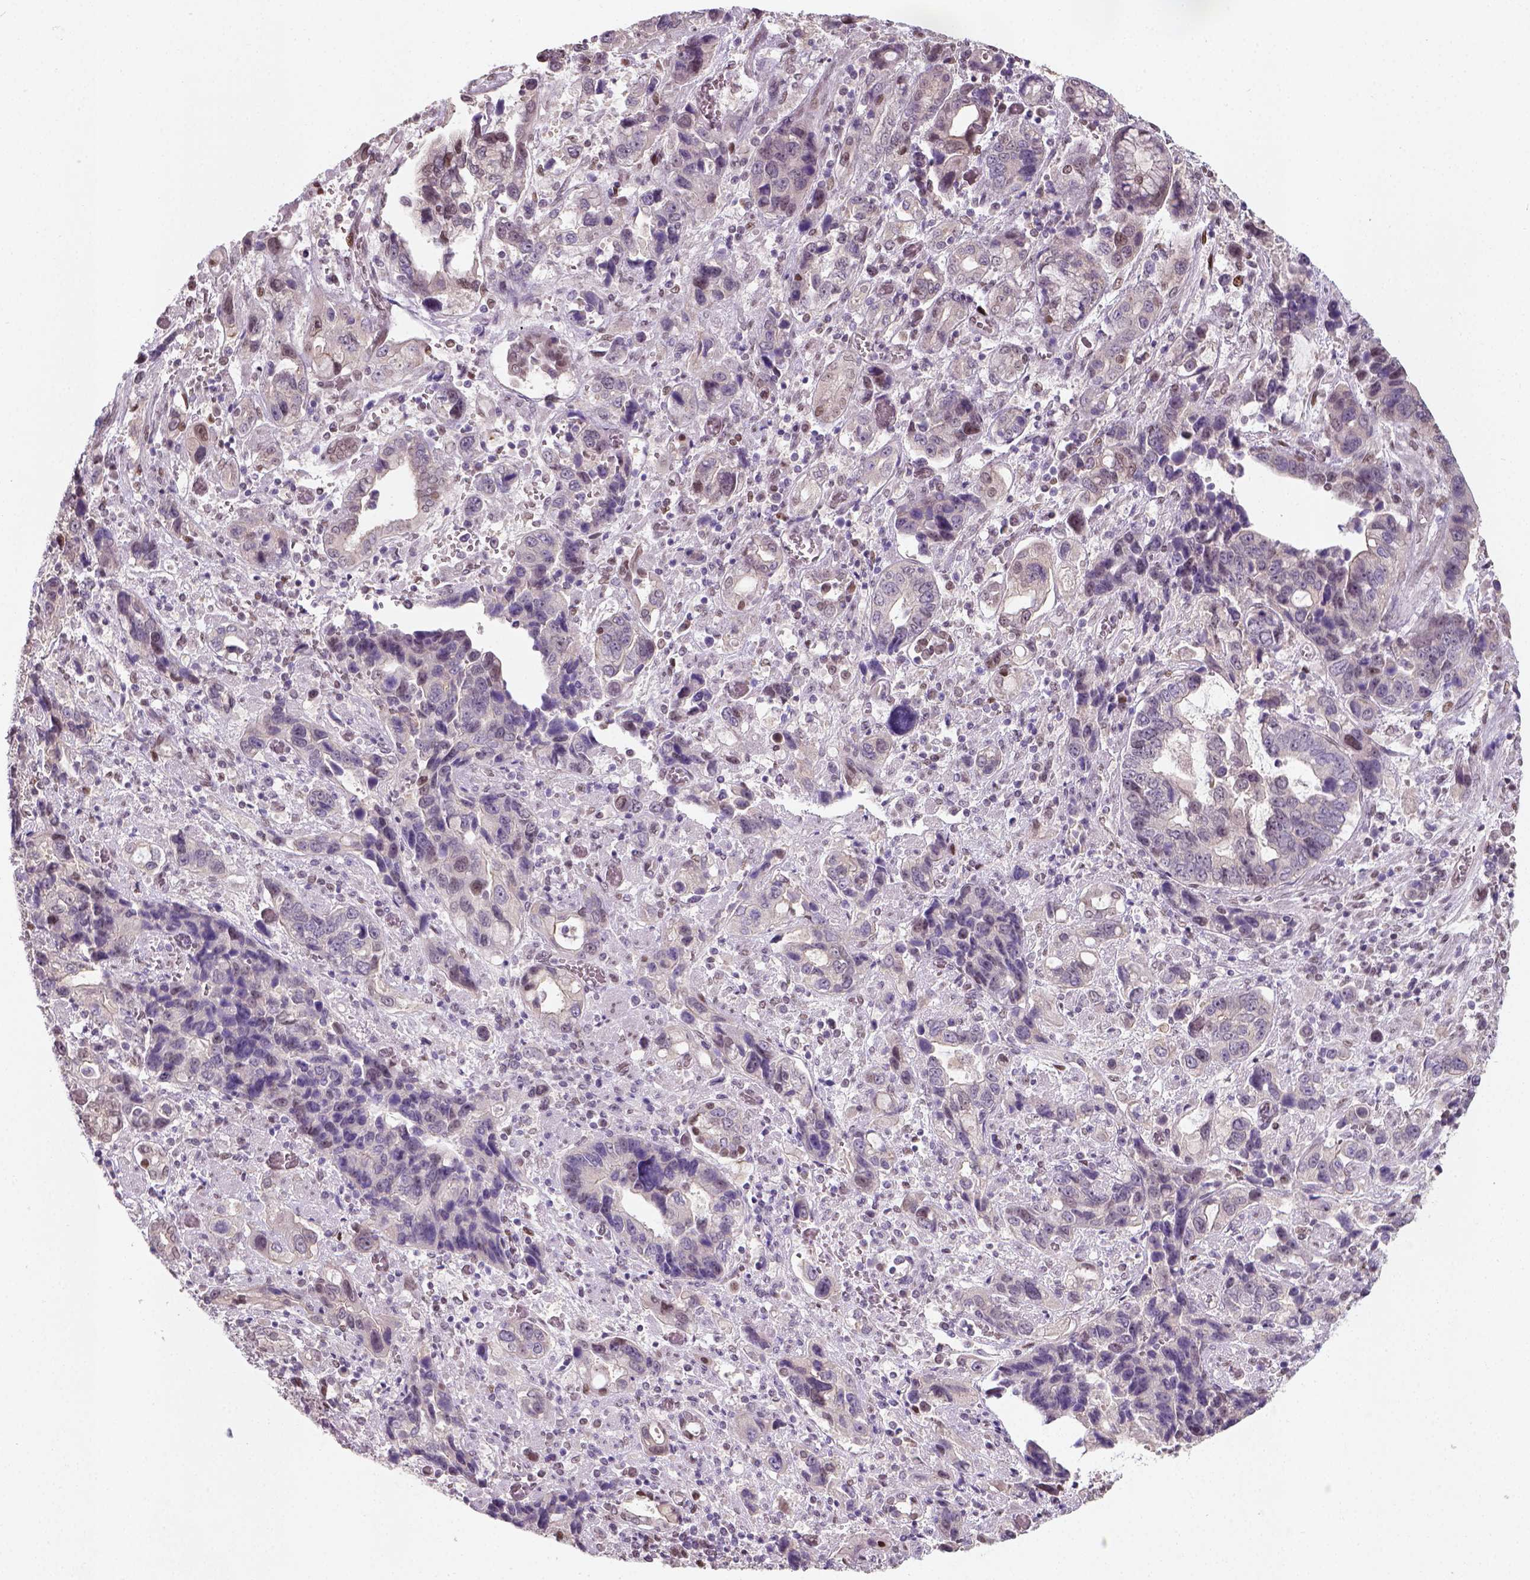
{"staining": {"intensity": "negative", "quantity": "none", "location": "none"}, "tissue": "stomach cancer", "cell_type": "Tumor cells", "image_type": "cancer", "snomed": [{"axis": "morphology", "description": "Adenocarcinoma, NOS"}, {"axis": "topography", "description": "Stomach, upper"}], "caption": "Immunohistochemical staining of human stomach adenocarcinoma exhibits no significant expression in tumor cells.", "gene": "C1orf112", "patient": {"sex": "female", "age": 81}}